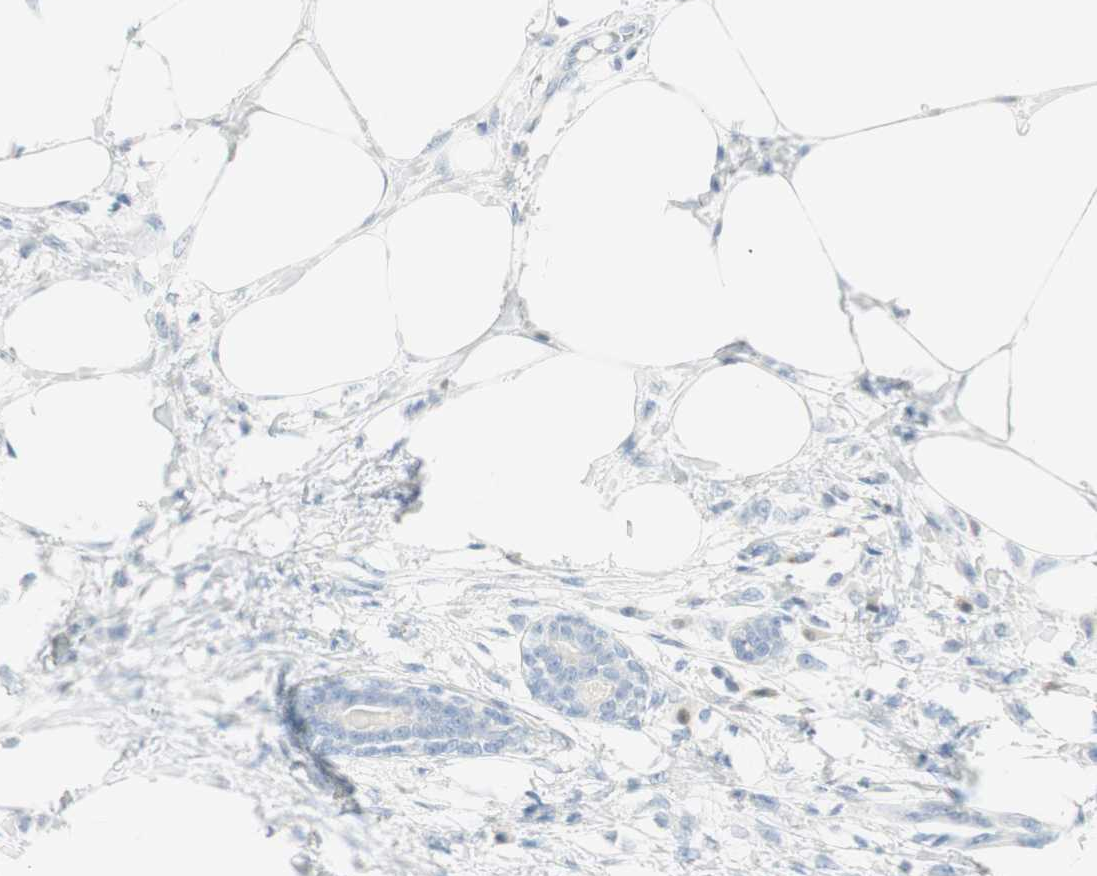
{"staining": {"intensity": "negative", "quantity": "none", "location": "none"}, "tissue": "breast cancer", "cell_type": "Tumor cells", "image_type": "cancer", "snomed": [{"axis": "morphology", "description": "Lobular carcinoma, in situ"}, {"axis": "morphology", "description": "Lobular carcinoma"}, {"axis": "topography", "description": "Breast"}], "caption": "Tumor cells are negative for brown protein staining in breast lobular carcinoma in situ.", "gene": "PRTN3", "patient": {"sex": "female", "age": 41}}